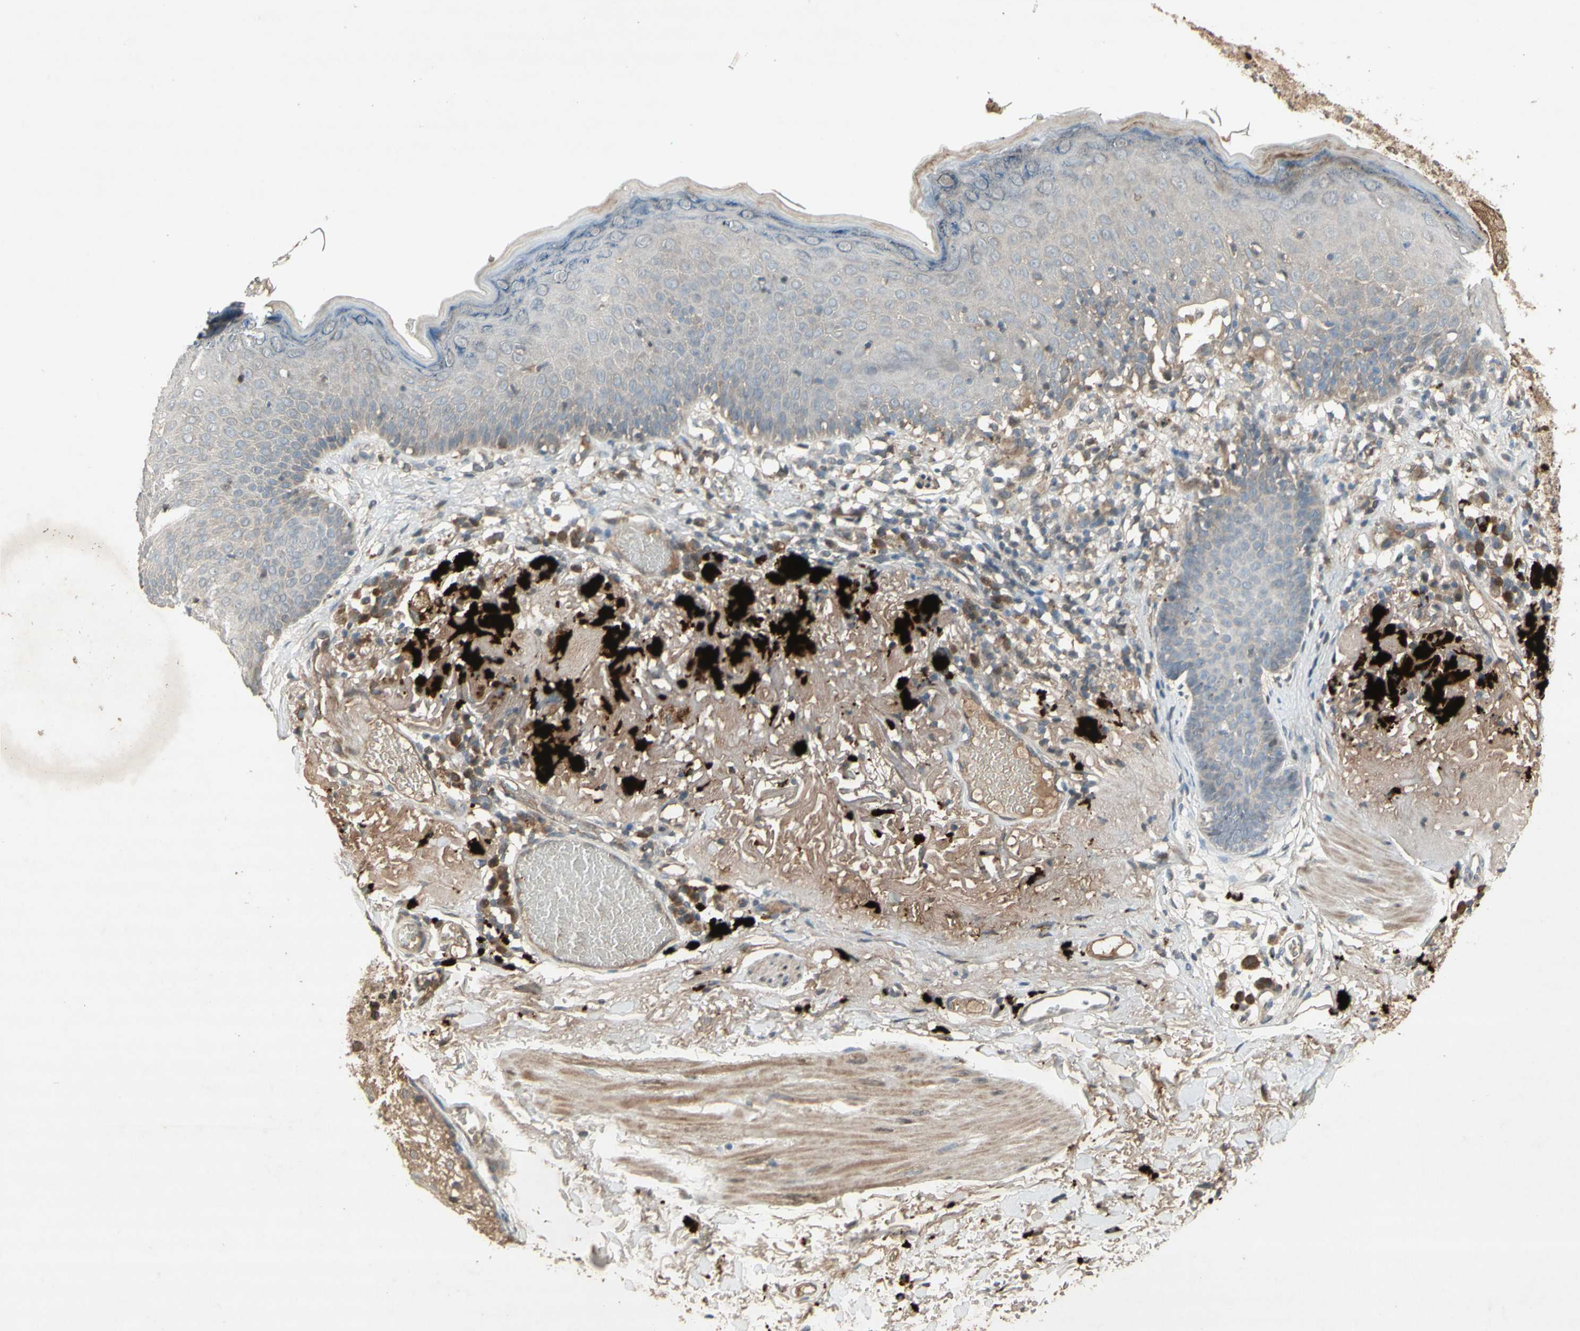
{"staining": {"intensity": "negative", "quantity": "none", "location": "none"}, "tissue": "melanoma", "cell_type": "Tumor cells", "image_type": "cancer", "snomed": [{"axis": "morphology", "description": "Malignant melanoma in situ"}, {"axis": "morphology", "description": "Malignant melanoma, NOS"}, {"axis": "topography", "description": "Skin"}], "caption": "Melanoma was stained to show a protein in brown. There is no significant positivity in tumor cells.", "gene": "NRG4", "patient": {"sex": "female", "age": 88}}